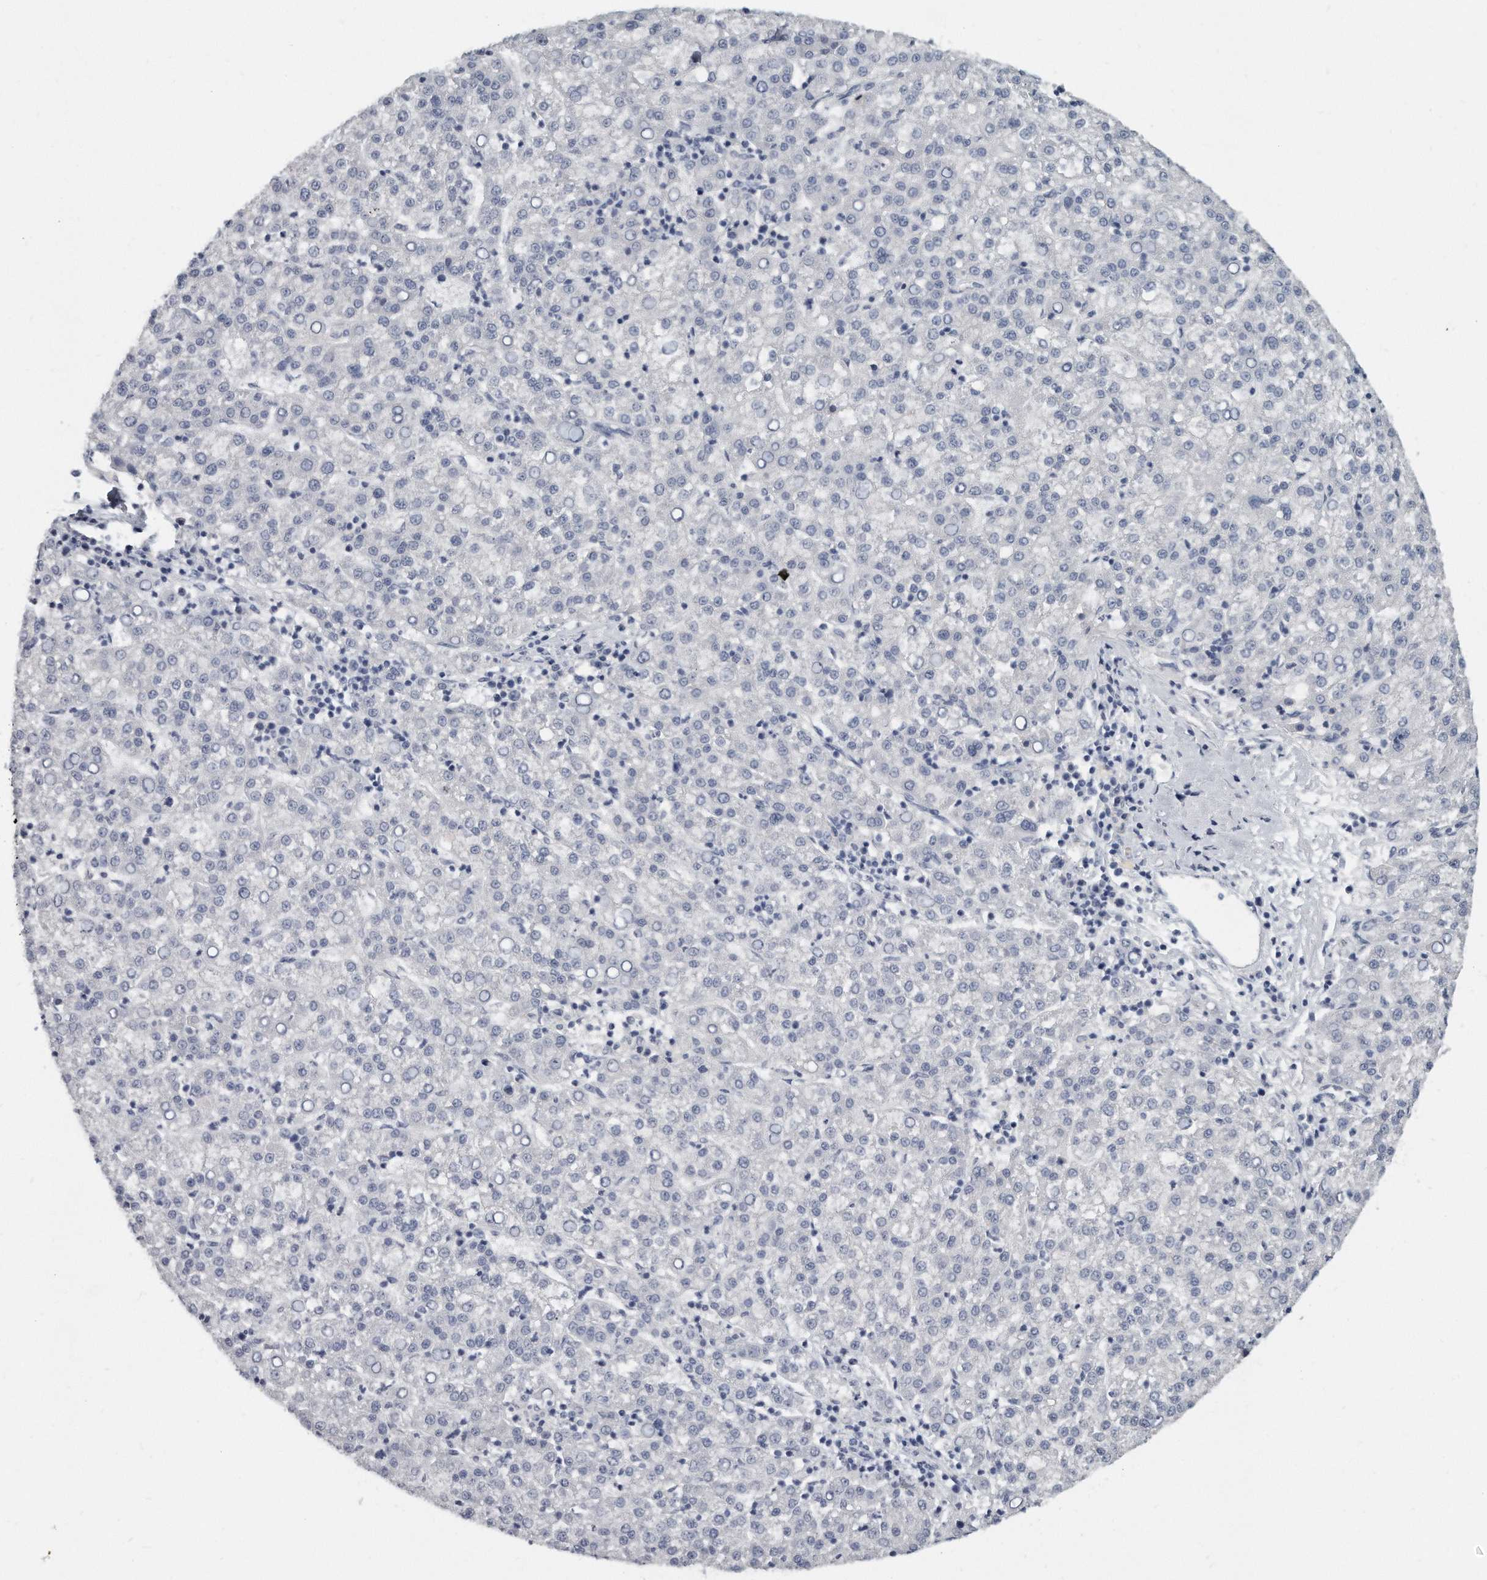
{"staining": {"intensity": "negative", "quantity": "none", "location": "none"}, "tissue": "liver cancer", "cell_type": "Tumor cells", "image_type": "cancer", "snomed": [{"axis": "morphology", "description": "Carcinoma, Hepatocellular, NOS"}, {"axis": "topography", "description": "Liver"}], "caption": "The immunohistochemistry (IHC) micrograph has no significant staining in tumor cells of hepatocellular carcinoma (liver) tissue.", "gene": "KLHL7", "patient": {"sex": "female", "age": 58}}